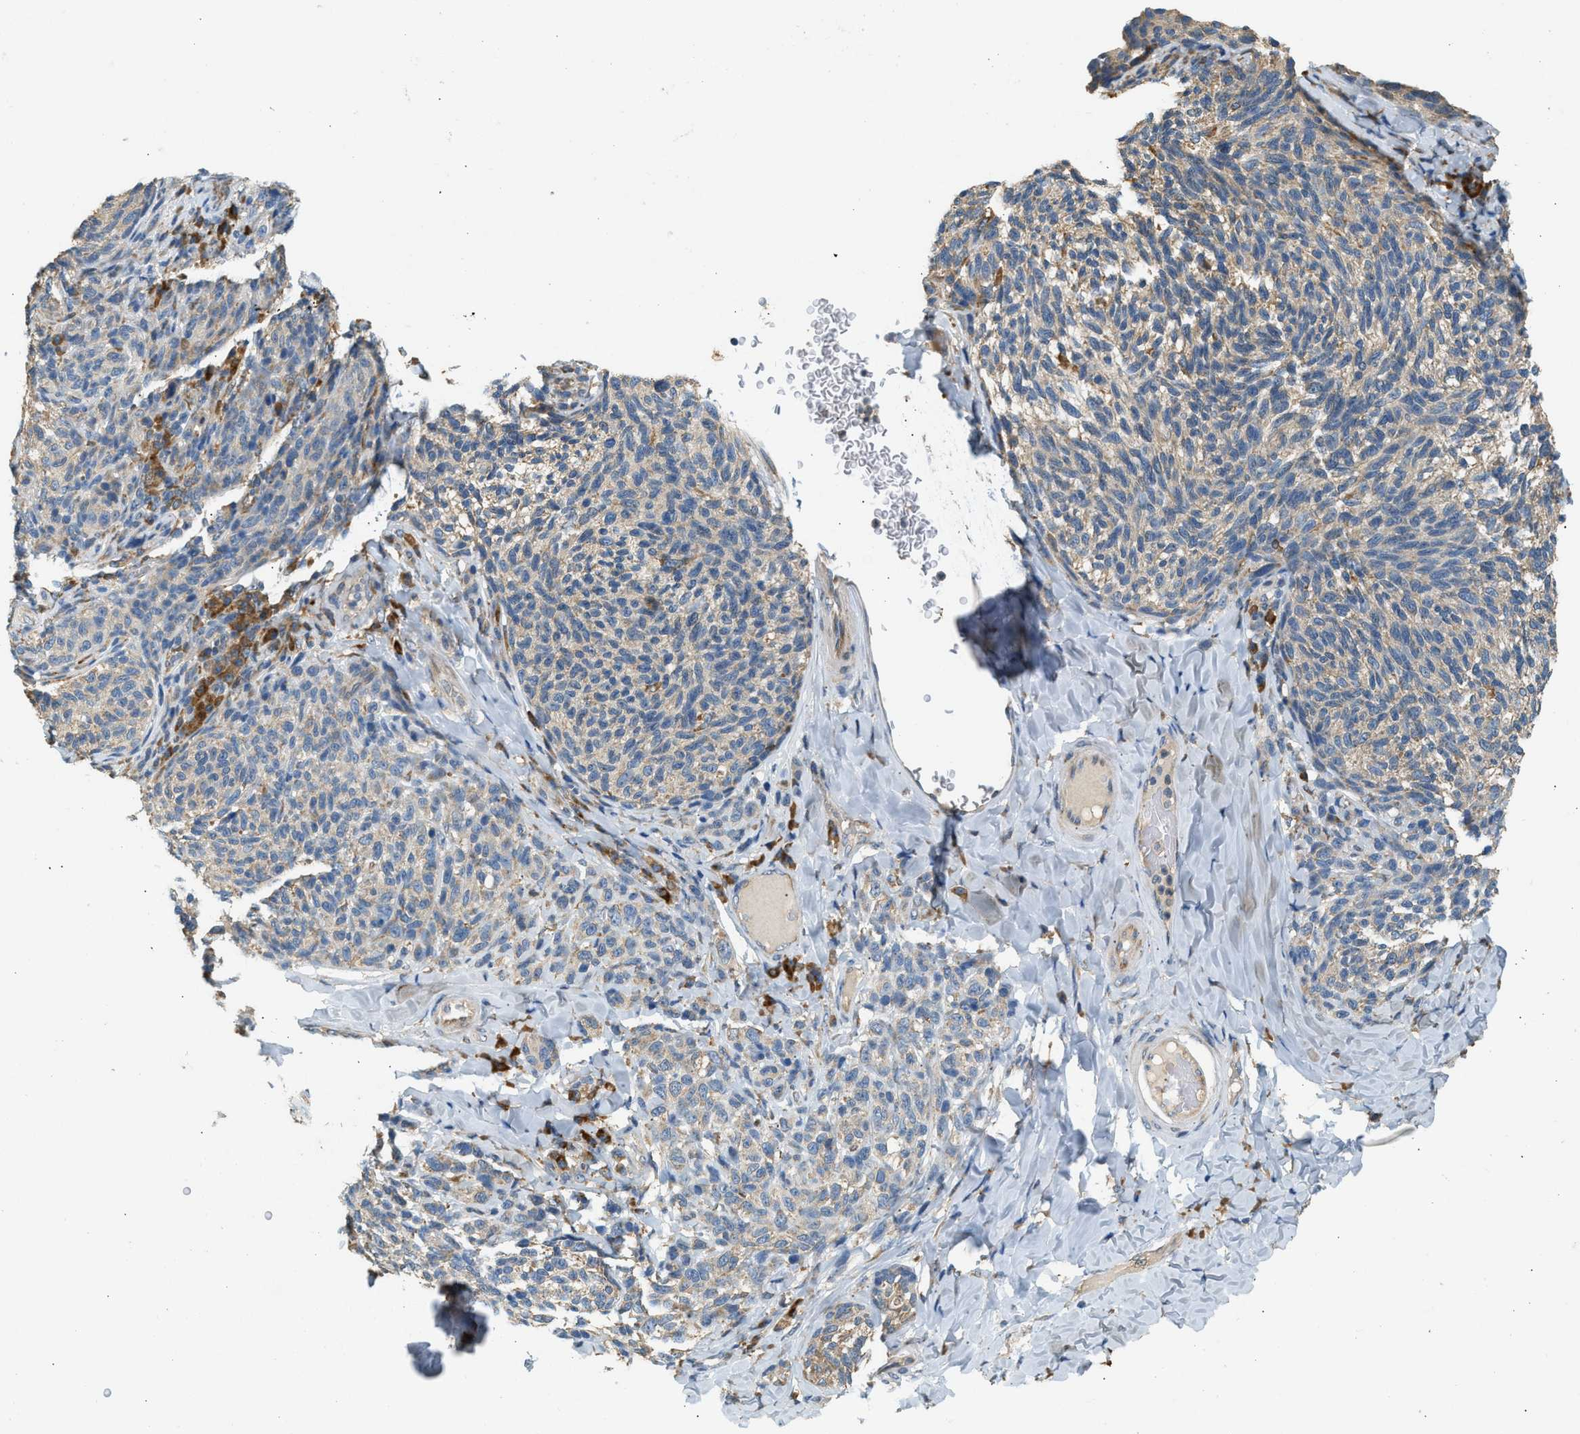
{"staining": {"intensity": "weak", "quantity": ">75%", "location": "cytoplasmic/membranous"}, "tissue": "melanoma", "cell_type": "Tumor cells", "image_type": "cancer", "snomed": [{"axis": "morphology", "description": "Malignant melanoma, NOS"}, {"axis": "topography", "description": "Skin"}], "caption": "Weak cytoplasmic/membranous staining is present in about >75% of tumor cells in malignant melanoma.", "gene": "CTSB", "patient": {"sex": "female", "age": 73}}